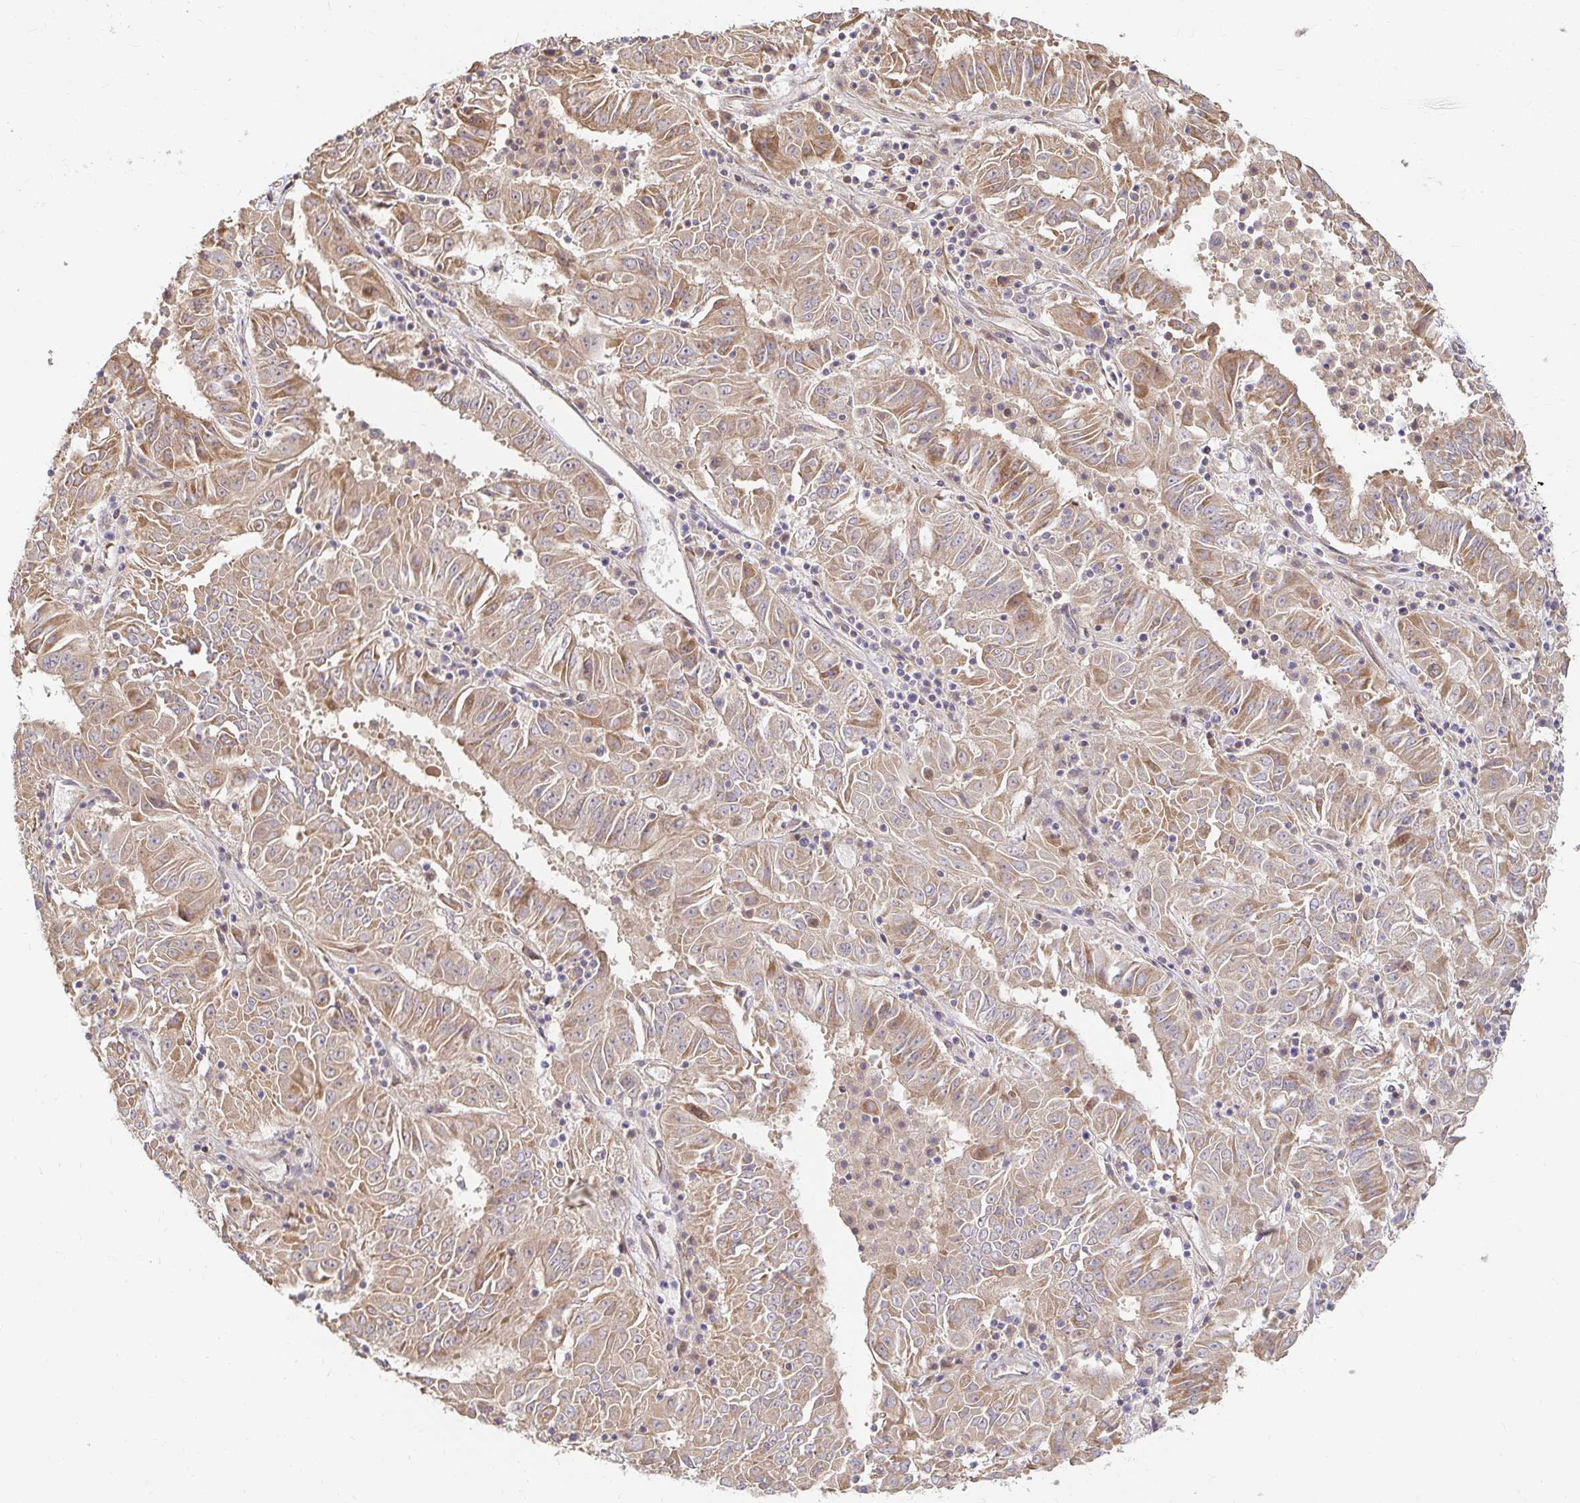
{"staining": {"intensity": "moderate", "quantity": ">75%", "location": "cytoplasmic/membranous"}, "tissue": "pancreatic cancer", "cell_type": "Tumor cells", "image_type": "cancer", "snomed": [{"axis": "morphology", "description": "Adenocarcinoma, NOS"}, {"axis": "topography", "description": "Pancreas"}], "caption": "A photomicrograph of adenocarcinoma (pancreatic) stained for a protein displays moderate cytoplasmic/membranous brown staining in tumor cells. (DAB IHC with brightfield microscopy, high magnification).", "gene": "CAST", "patient": {"sex": "male", "age": 63}}